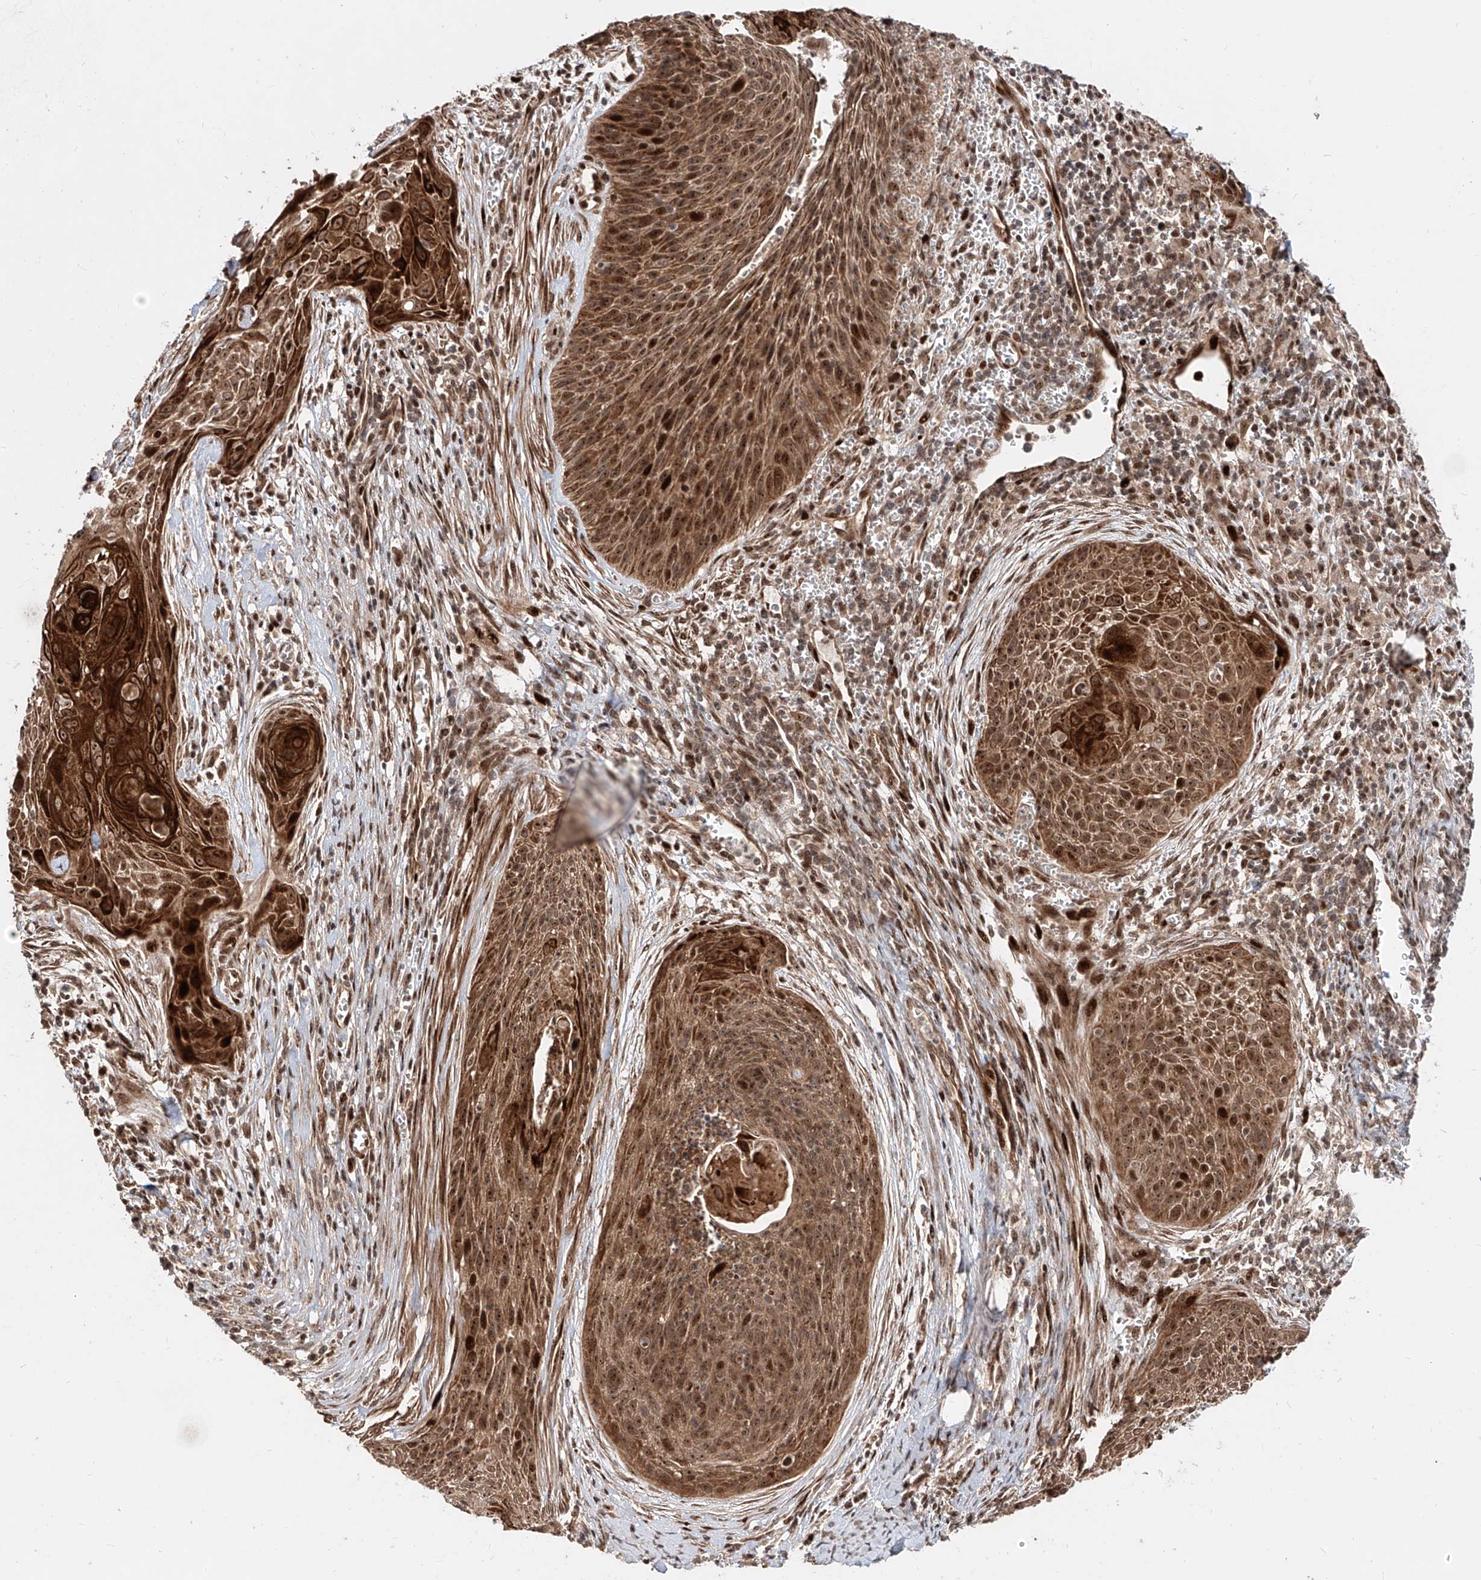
{"staining": {"intensity": "moderate", "quantity": ">75%", "location": "cytoplasmic/membranous,nuclear"}, "tissue": "cervical cancer", "cell_type": "Tumor cells", "image_type": "cancer", "snomed": [{"axis": "morphology", "description": "Squamous cell carcinoma, NOS"}, {"axis": "topography", "description": "Cervix"}], "caption": "Human cervical cancer stained with a brown dye reveals moderate cytoplasmic/membranous and nuclear positive positivity in approximately >75% of tumor cells.", "gene": "ZNF710", "patient": {"sex": "female", "age": 55}}